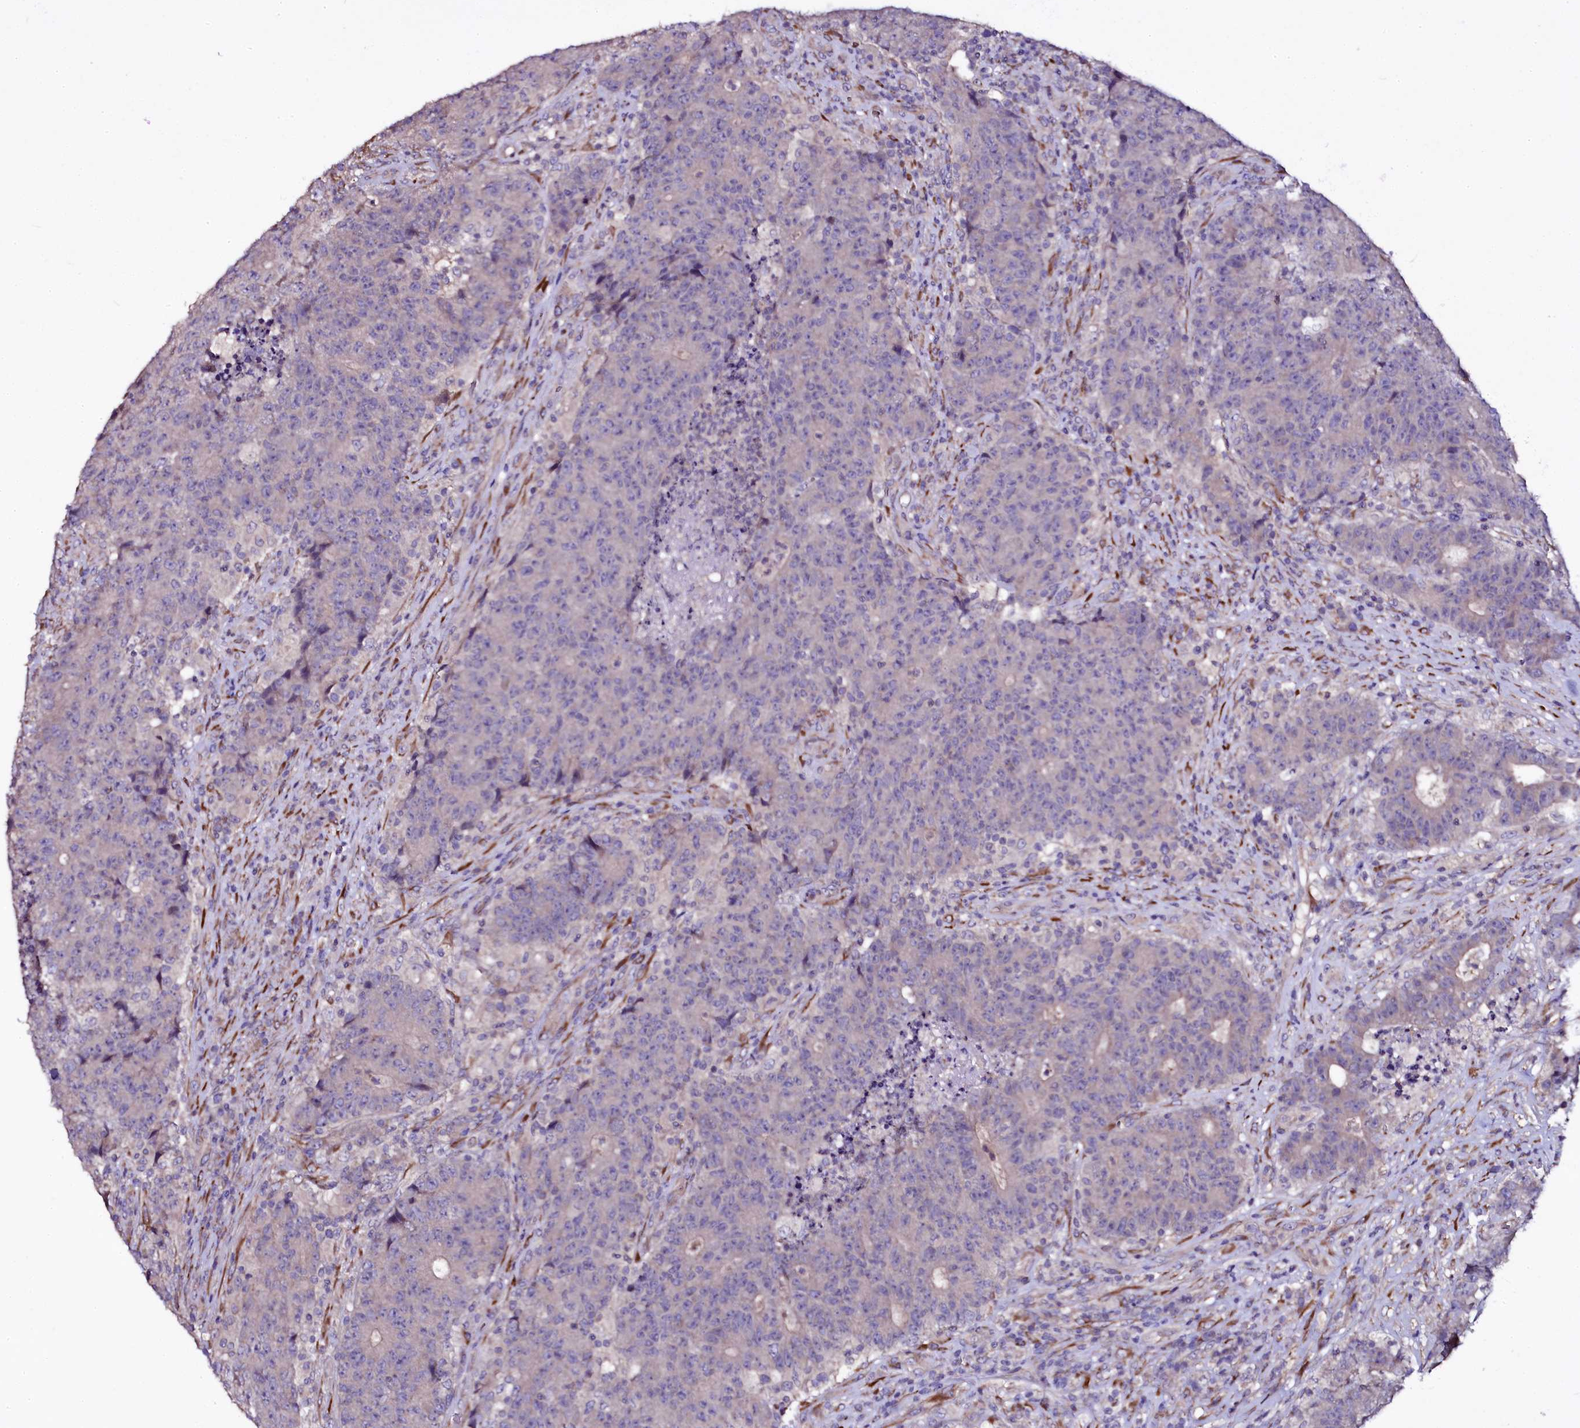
{"staining": {"intensity": "negative", "quantity": "none", "location": "none"}, "tissue": "colorectal cancer", "cell_type": "Tumor cells", "image_type": "cancer", "snomed": [{"axis": "morphology", "description": "Adenocarcinoma, NOS"}, {"axis": "topography", "description": "Colon"}], "caption": "IHC image of colorectal adenocarcinoma stained for a protein (brown), which demonstrates no expression in tumor cells. Brightfield microscopy of immunohistochemistry (IHC) stained with DAB (brown) and hematoxylin (blue), captured at high magnification.", "gene": "WIPF3", "patient": {"sex": "female", "age": 75}}